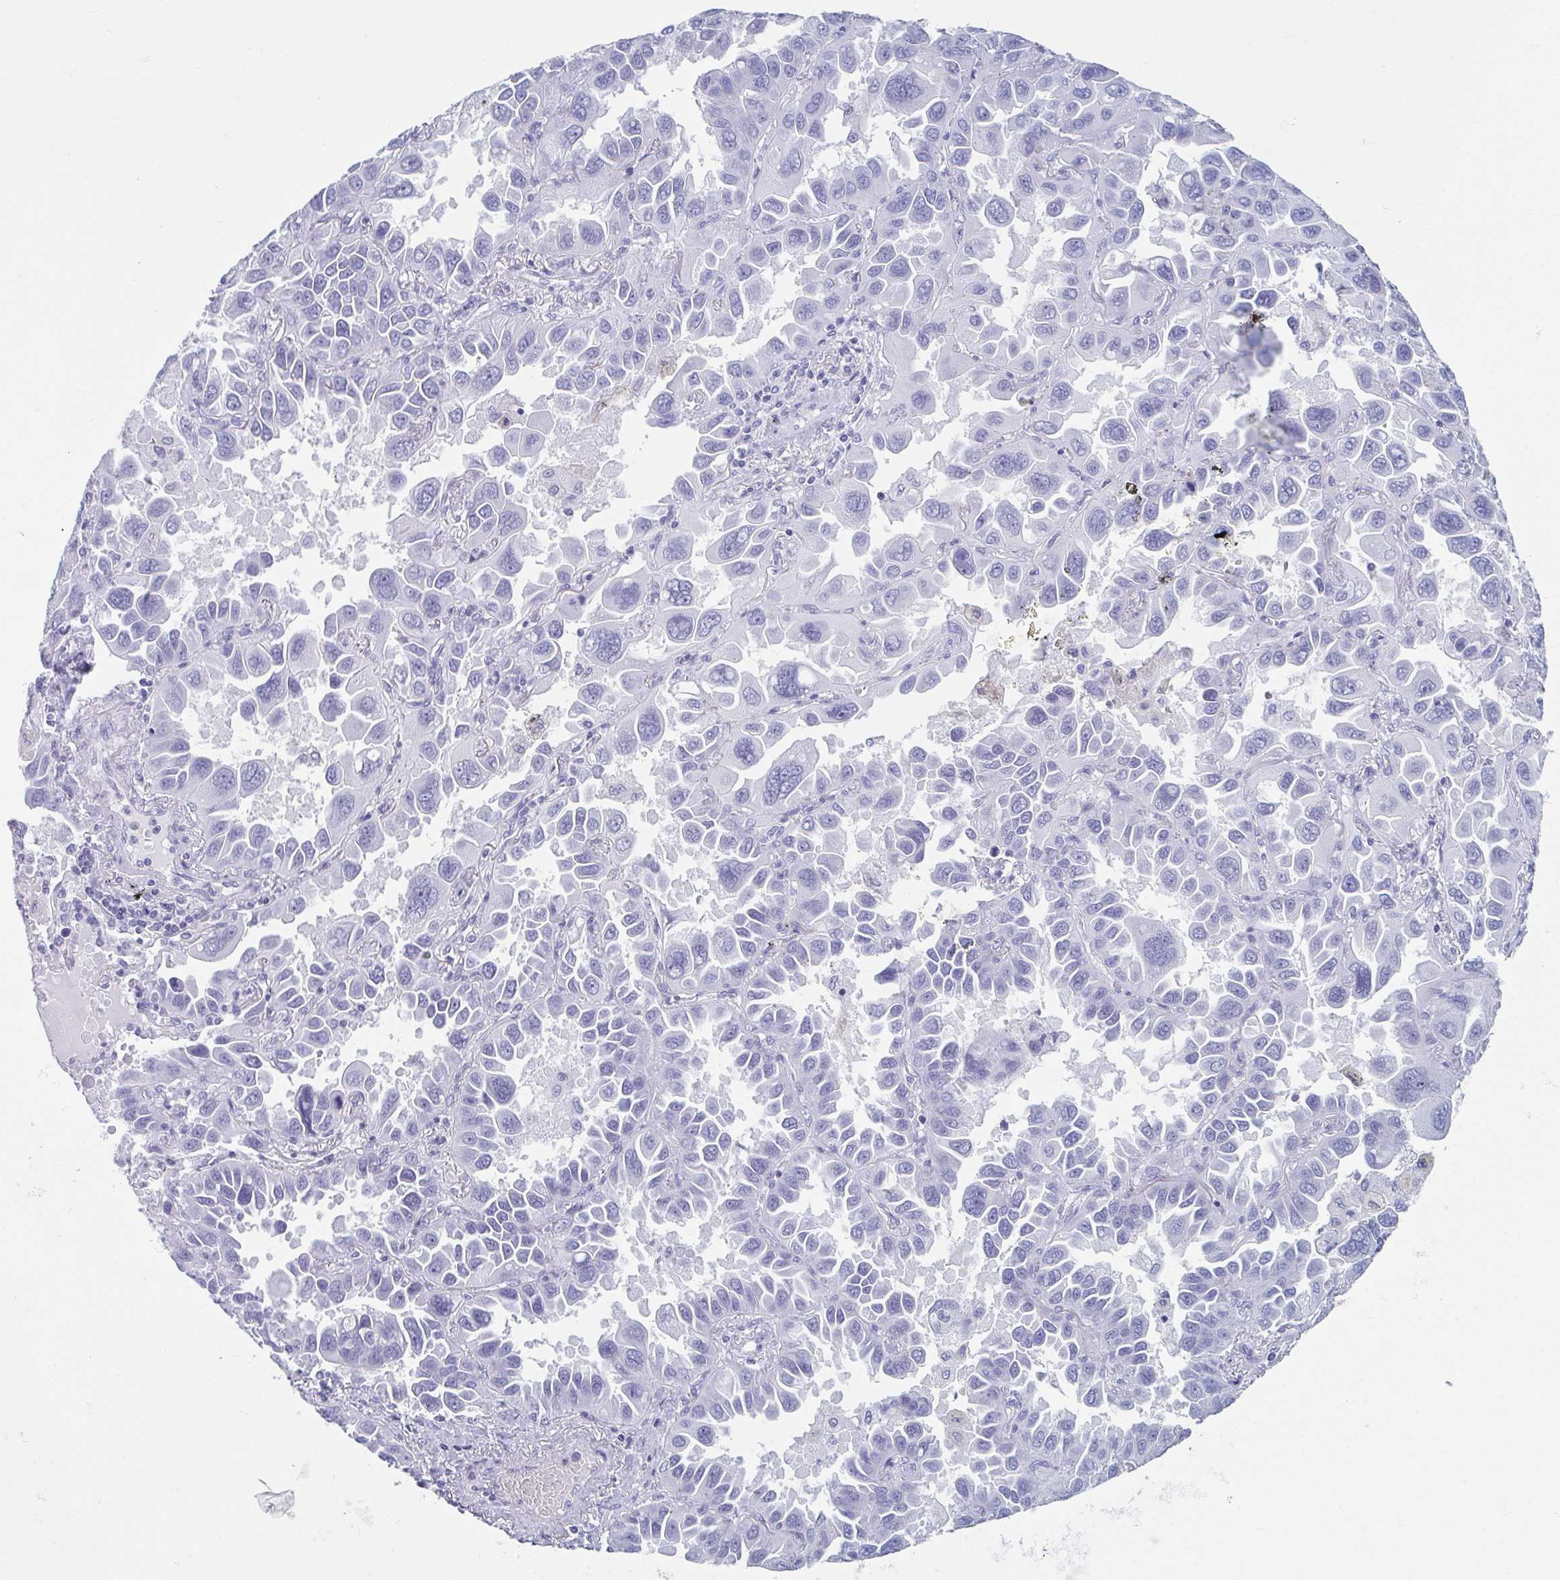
{"staining": {"intensity": "negative", "quantity": "none", "location": "none"}, "tissue": "lung cancer", "cell_type": "Tumor cells", "image_type": "cancer", "snomed": [{"axis": "morphology", "description": "Adenocarcinoma, NOS"}, {"axis": "topography", "description": "Lung"}], "caption": "Immunohistochemistry micrograph of lung cancer stained for a protein (brown), which demonstrates no positivity in tumor cells.", "gene": "GHRL", "patient": {"sex": "male", "age": 64}}